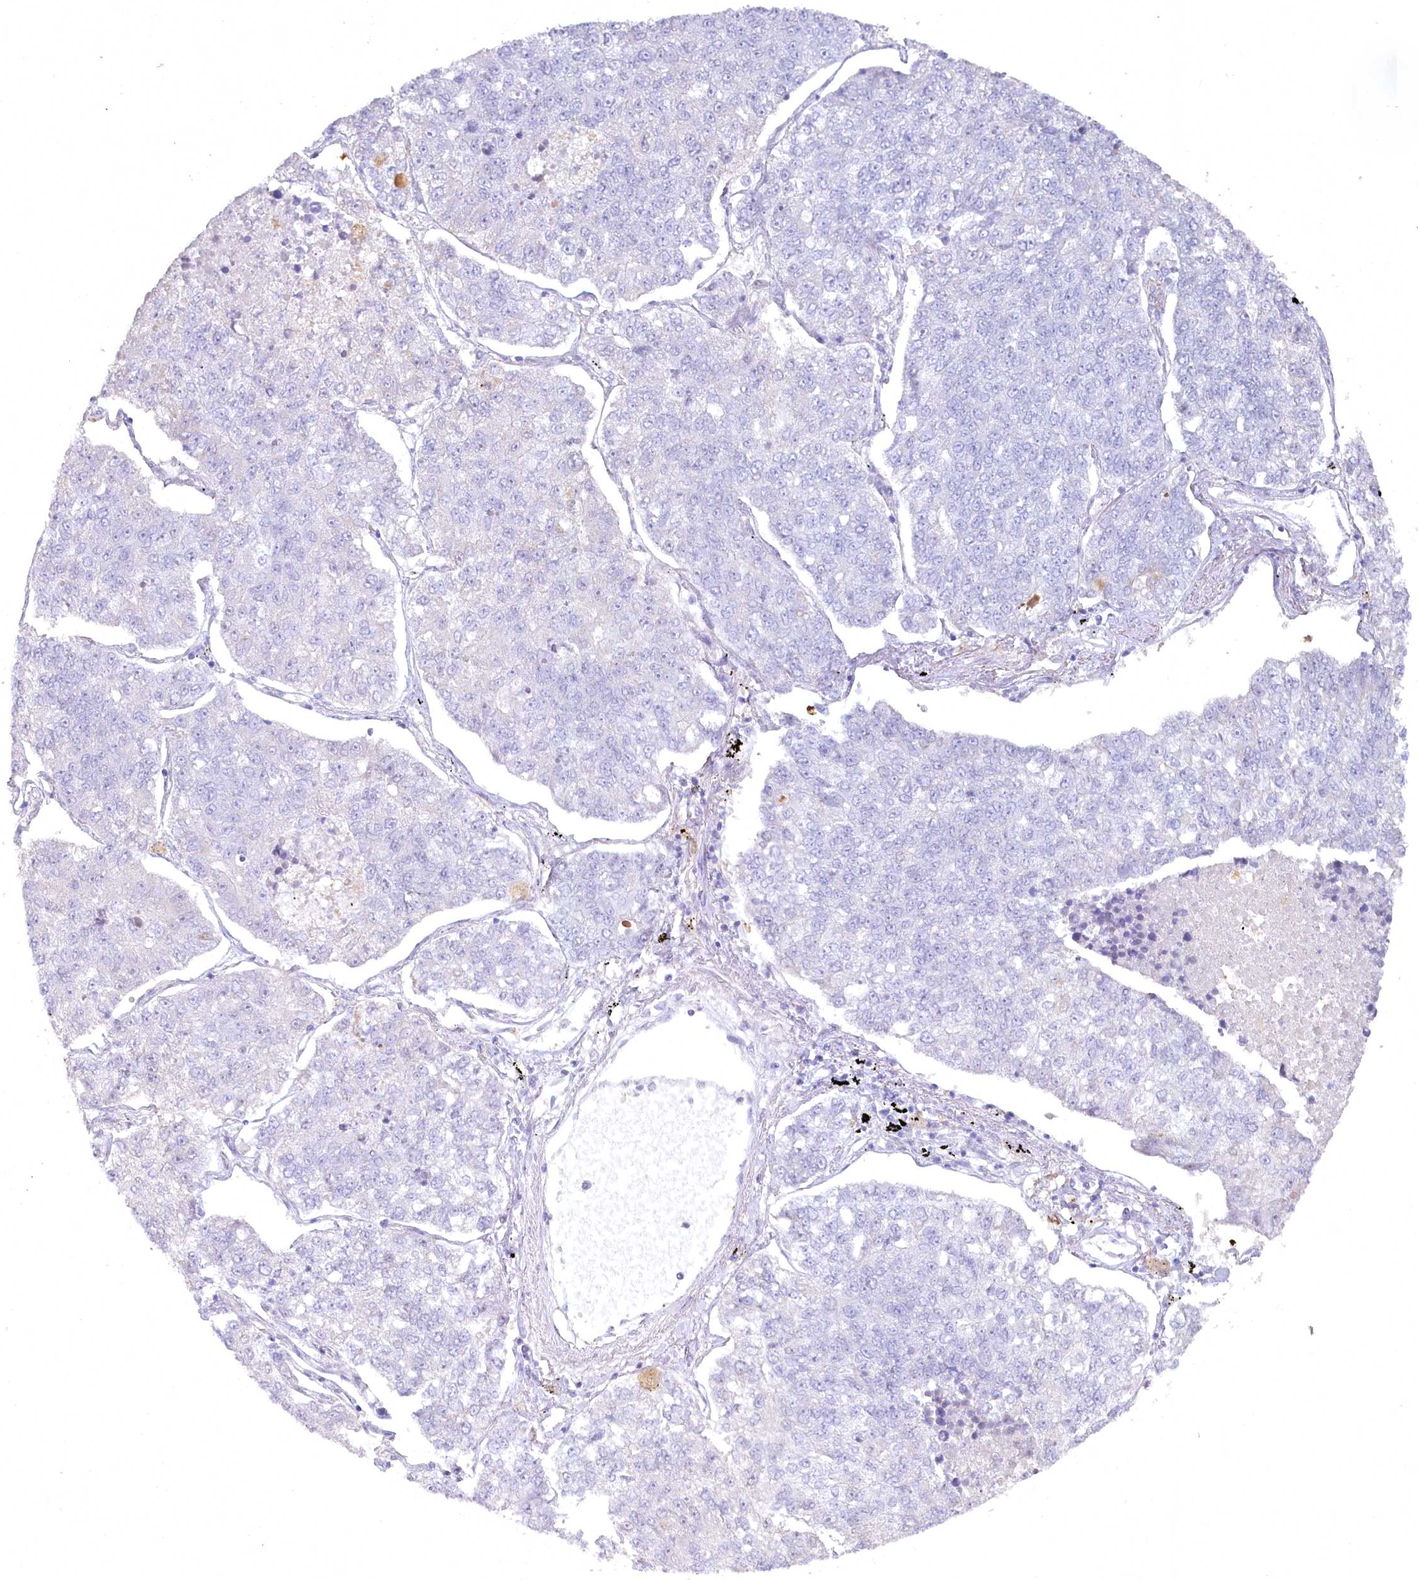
{"staining": {"intensity": "negative", "quantity": "none", "location": "none"}, "tissue": "lung cancer", "cell_type": "Tumor cells", "image_type": "cancer", "snomed": [{"axis": "morphology", "description": "Adenocarcinoma, NOS"}, {"axis": "topography", "description": "Lung"}], "caption": "Protein analysis of lung cancer demonstrates no significant staining in tumor cells.", "gene": "AAMDC", "patient": {"sex": "male", "age": 49}}